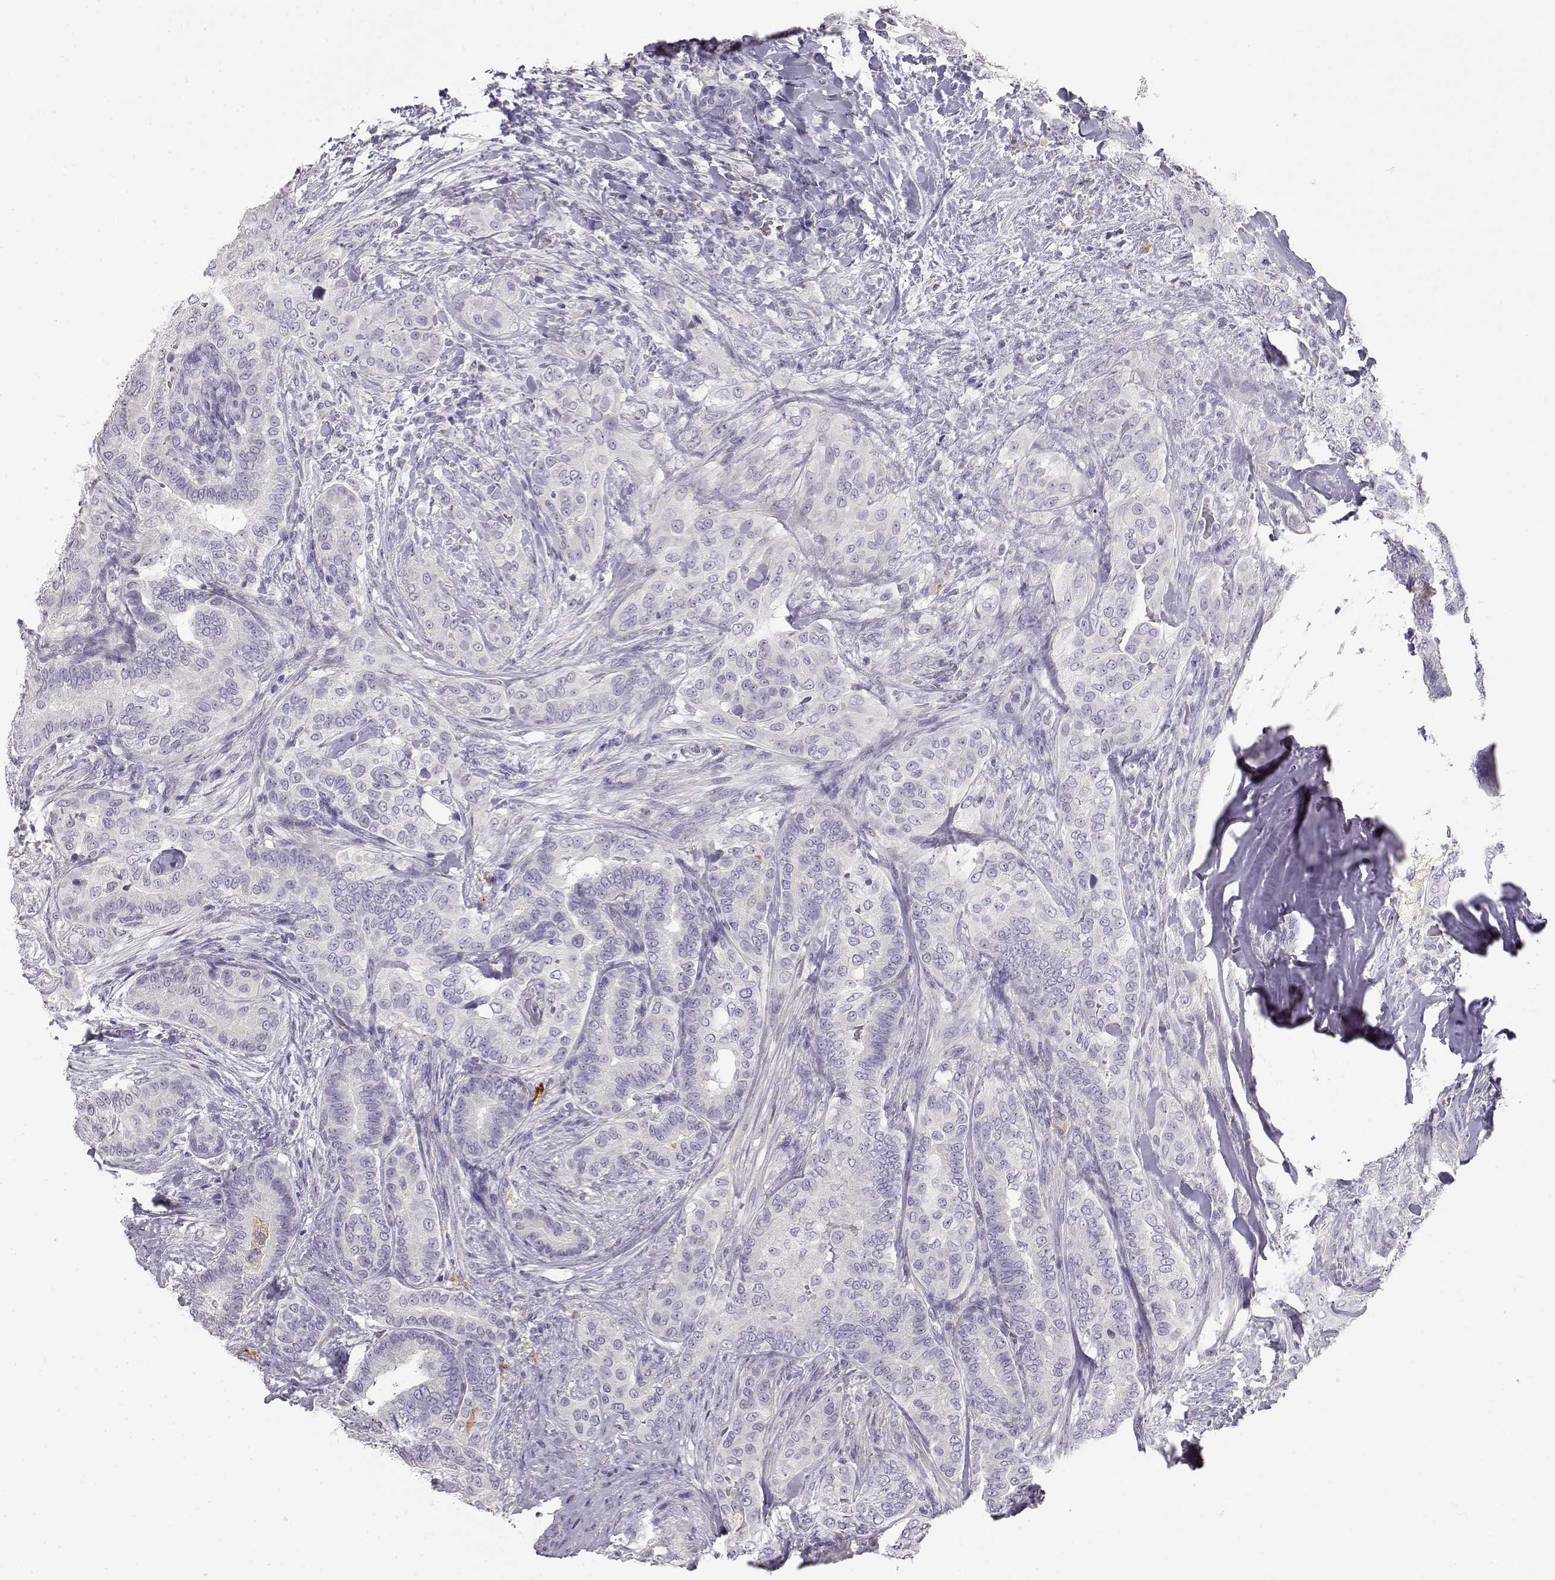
{"staining": {"intensity": "negative", "quantity": "none", "location": "none"}, "tissue": "thyroid cancer", "cell_type": "Tumor cells", "image_type": "cancer", "snomed": [{"axis": "morphology", "description": "Papillary adenocarcinoma, NOS"}, {"axis": "topography", "description": "Thyroid gland"}], "caption": "IHC photomicrograph of human thyroid cancer stained for a protein (brown), which shows no staining in tumor cells. (Brightfield microscopy of DAB IHC at high magnification).", "gene": "NUTM1", "patient": {"sex": "male", "age": 61}}